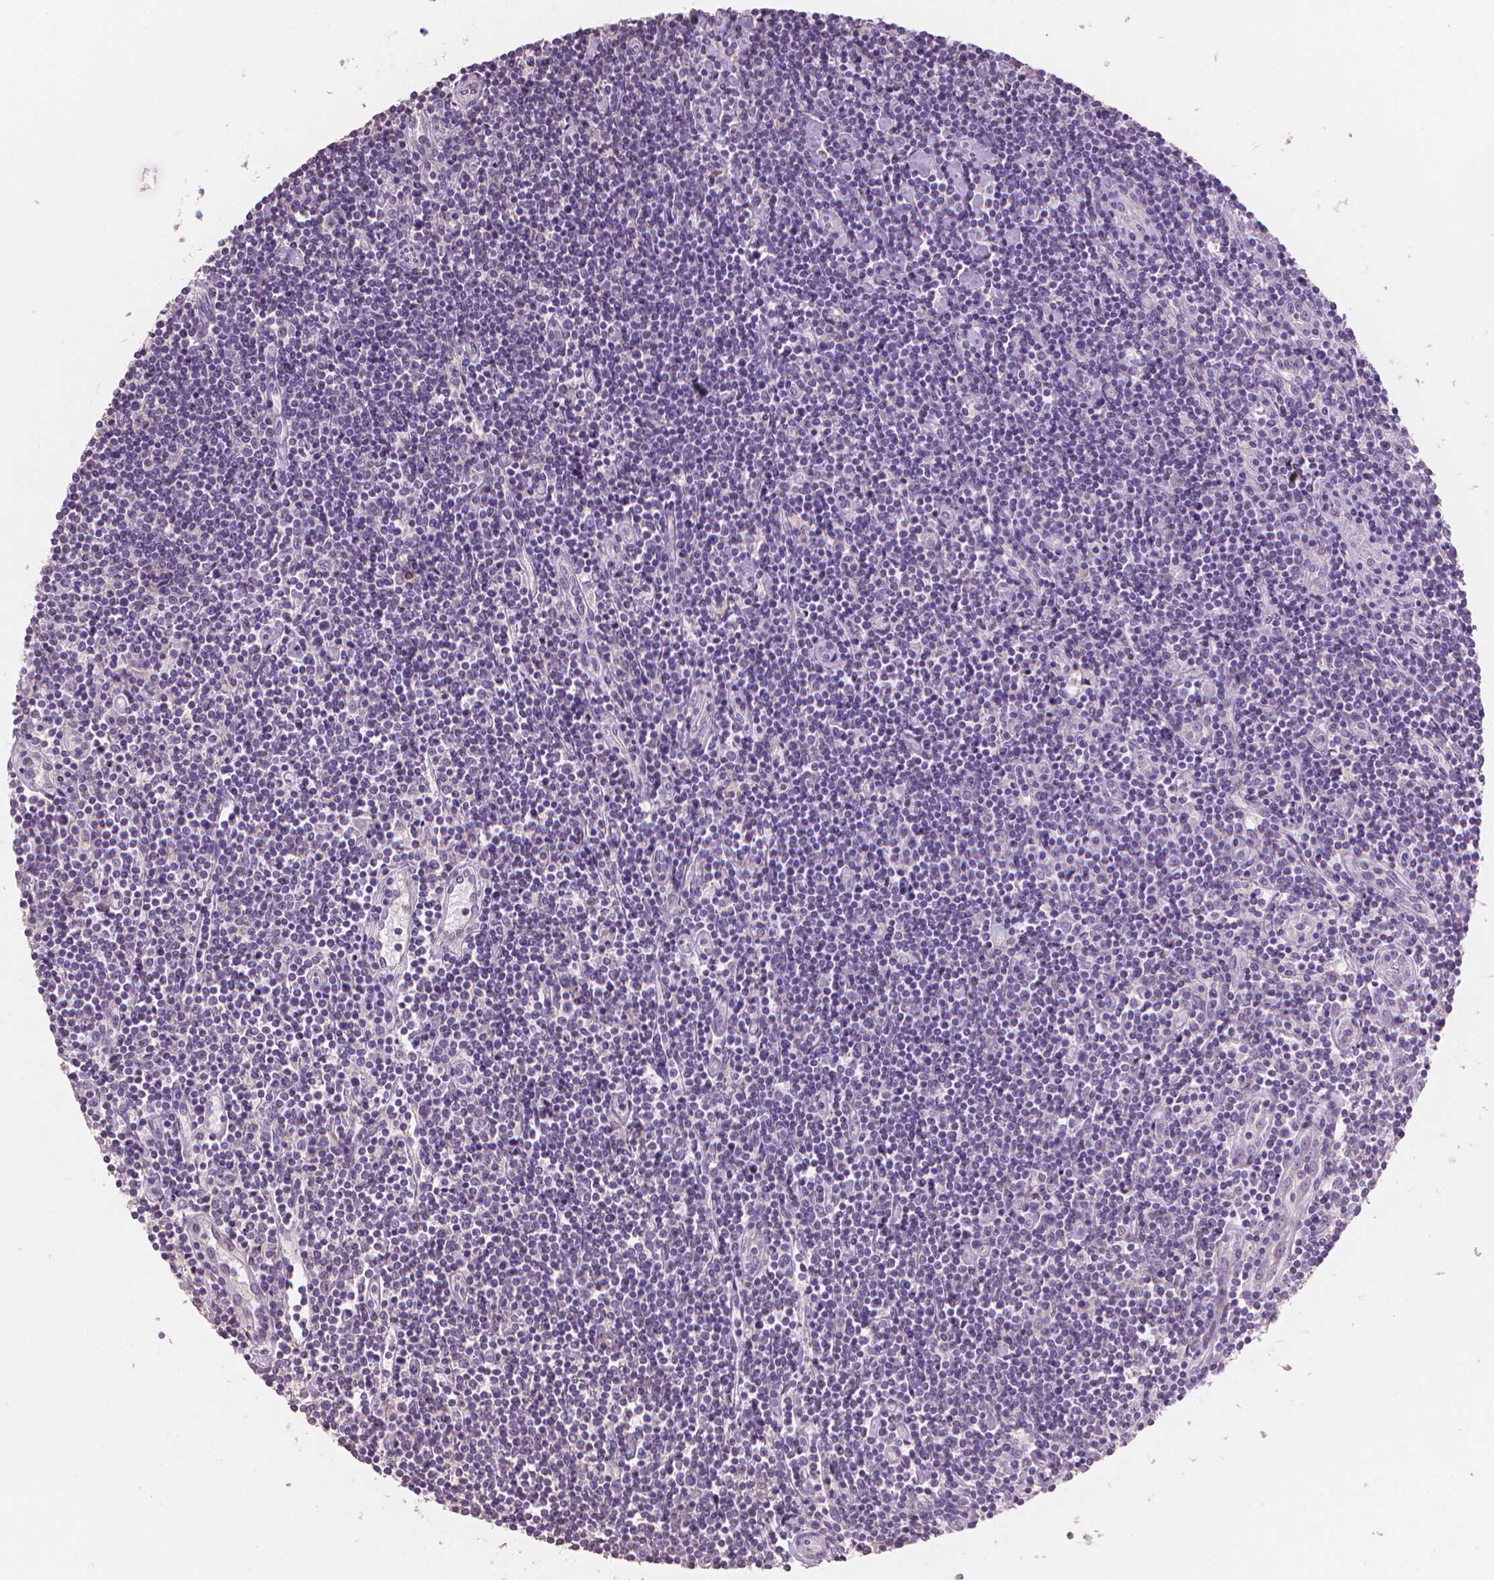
{"staining": {"intensity": "negative", "quantity": "none", "location": "none"}, "tissue": "lymphoma", "cell_type": "Tumor cells", "image_type": "cancer", "snomed": [{"axis": "morphology", "description": "Hodgkin's disease, NOS"}, {"axis": "topography", "description": "Lymph node"}], "caption": "Immunohistochemistry (IHC) histopathology image of neoplastic tissue: human Hodgkin's disease stained with DAB shows no significant protein expression in tumor cells.", "gene": "CATIP", "patient": {"sex": "male", "age": 40}}